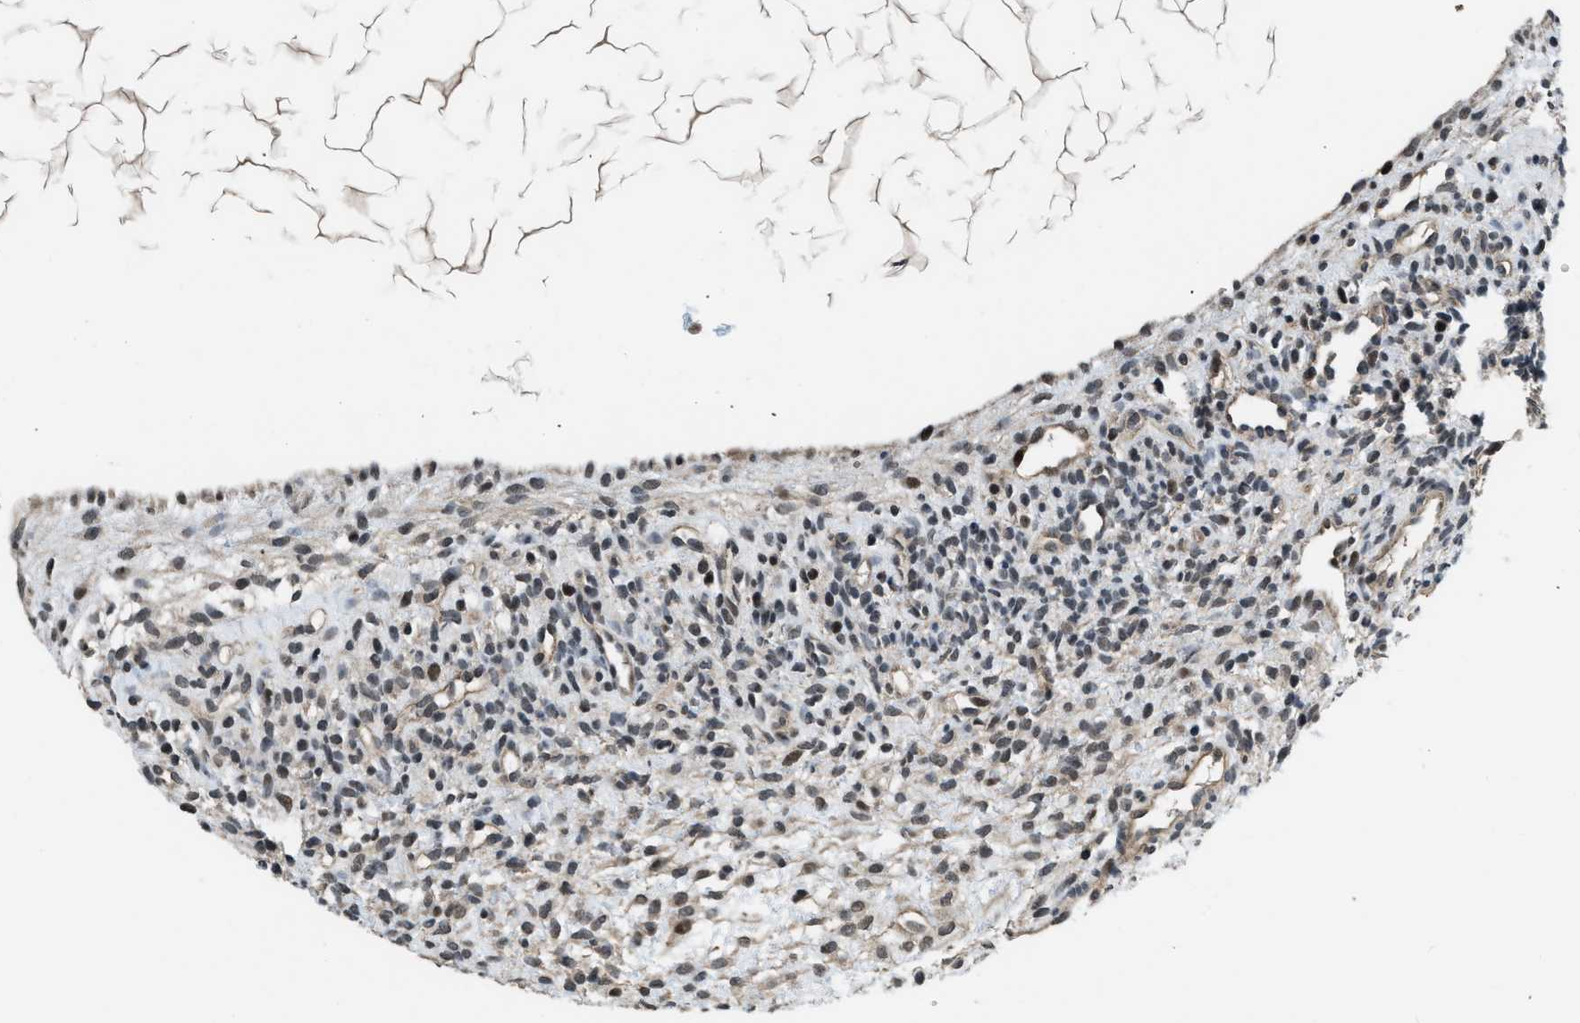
{"staining": {"intensity": "moderate", "quantity": "<25%", "location": "nuclear"}, "tissue": "ovary", "cell_type": "Ovarian stroma cells", "image_type": "normal", "snomed": [{"axis": "morphology", "description": "Normal tissue, NOS"}, {"axis": "morphology", "description": "Cyst, NOS"}, {"axis": "topography", "description": "Ovary"}], "caption": "Protein expression analysis of unremarkable ovary demonstrates moderate nuclear positivity in approximately <25% of ovarian stroma cells. (brown staining indicates protein expression, while blue staining denotes nuclei).", "gene": "SETD5", "patient": {"sex": "female", "age": 18}}